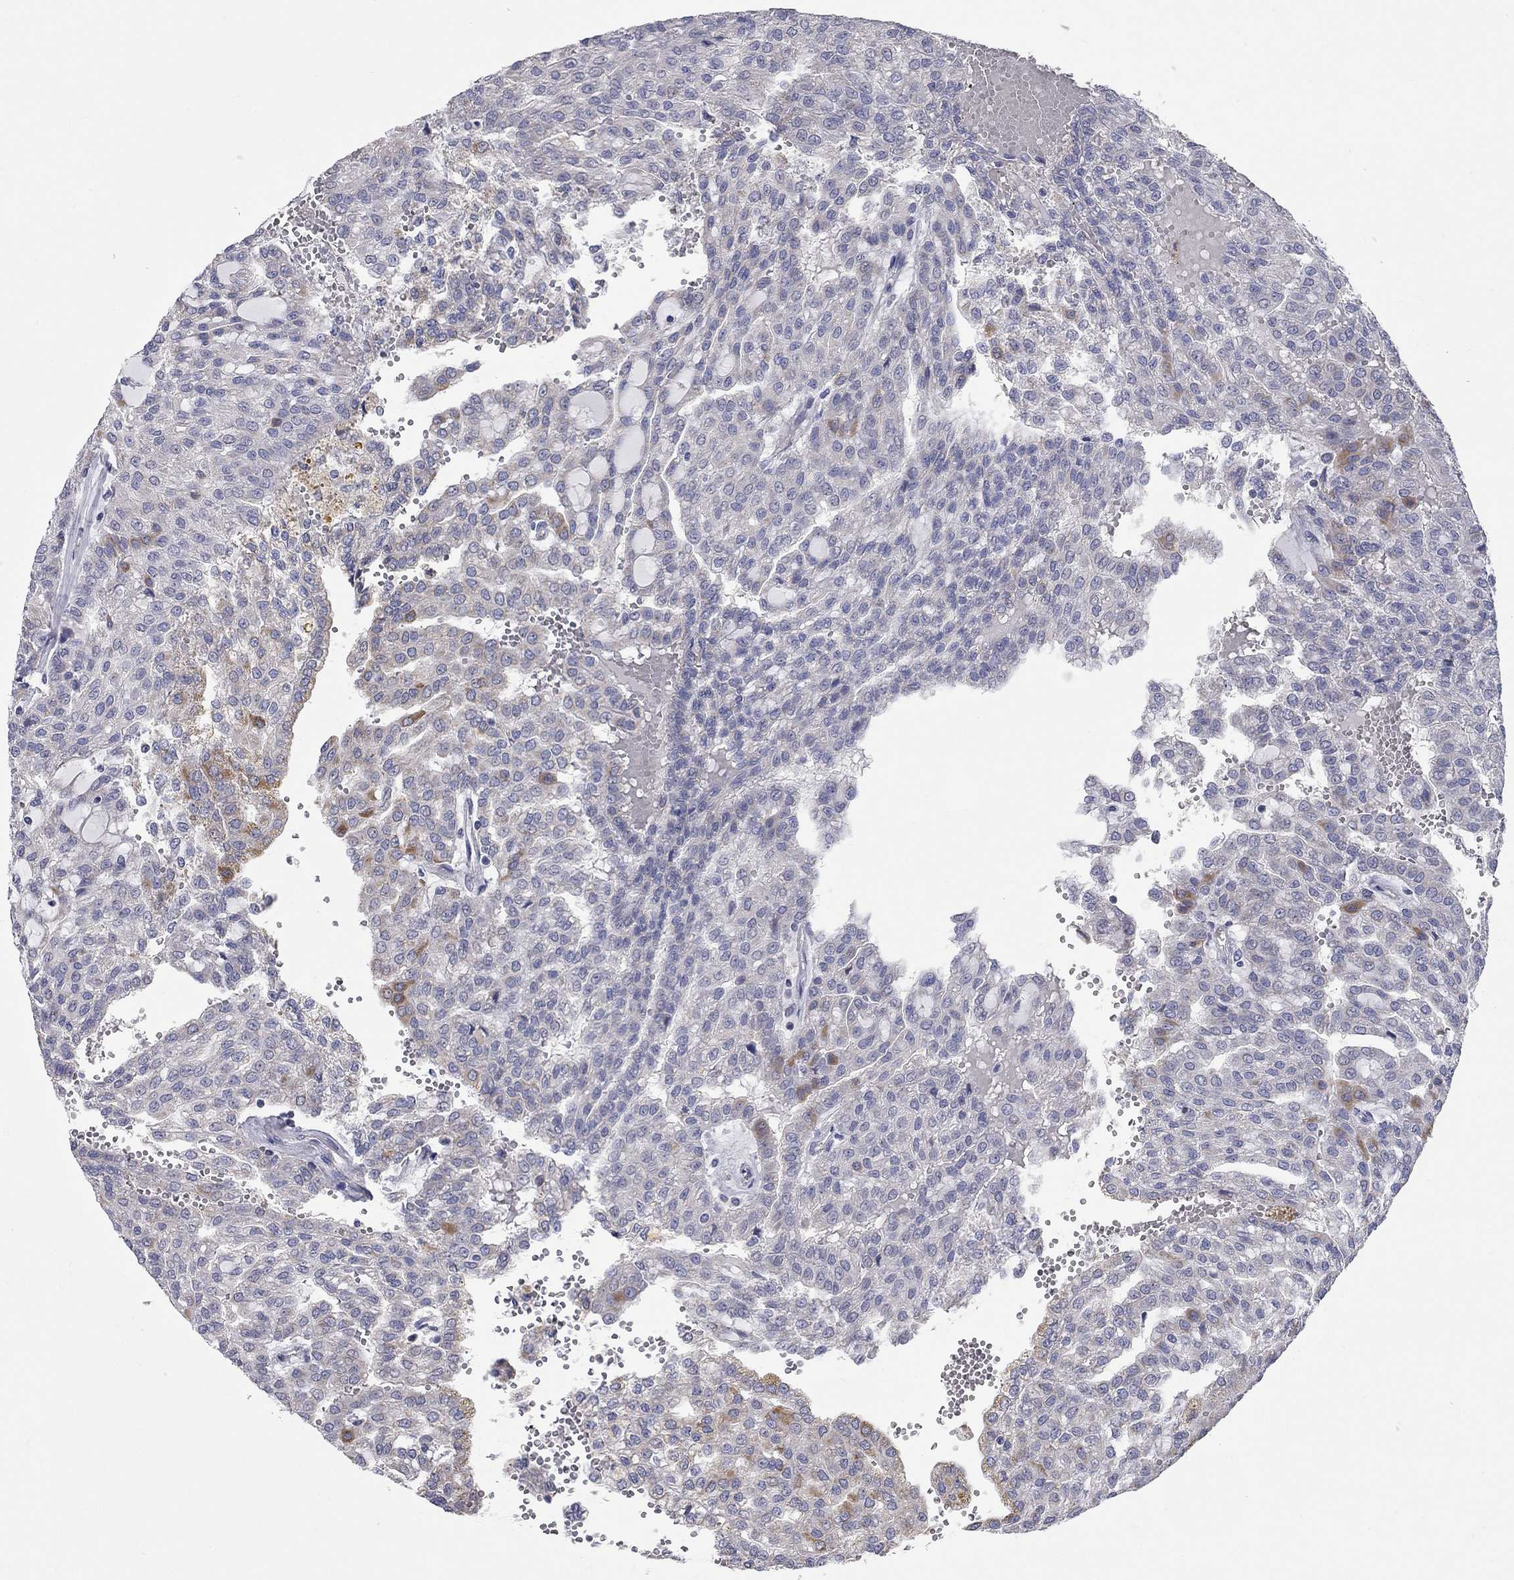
{"staining": {"intensity": "moderate", "quantity": "<25%", "location": "cytoplasmic/membranous"}, "tissue": "renal cancer", "cell_type": "Tumor cells", "image_type": "cancer", "snomed": [{"axis": "morphology", "description": "Adenocarcinoma, NOS"}, {"axis": "topography", "description": "Kidney"}], "caption": "Immunohistochemistry (IHC) staining of renal cancer (adenocarcinoma), which exhibits low levels of moderate cytoplasmic/membranous expression in about <25% of tumor cells indicating moderate cytoplasmic/membranous protein positivity. The staining was performed using DAB (brown) for protein detection and nuclei were counterstained in hematoxylin (blue).", "gene": "CFAP161", "patient": {"sex": "male", "age": 63}}